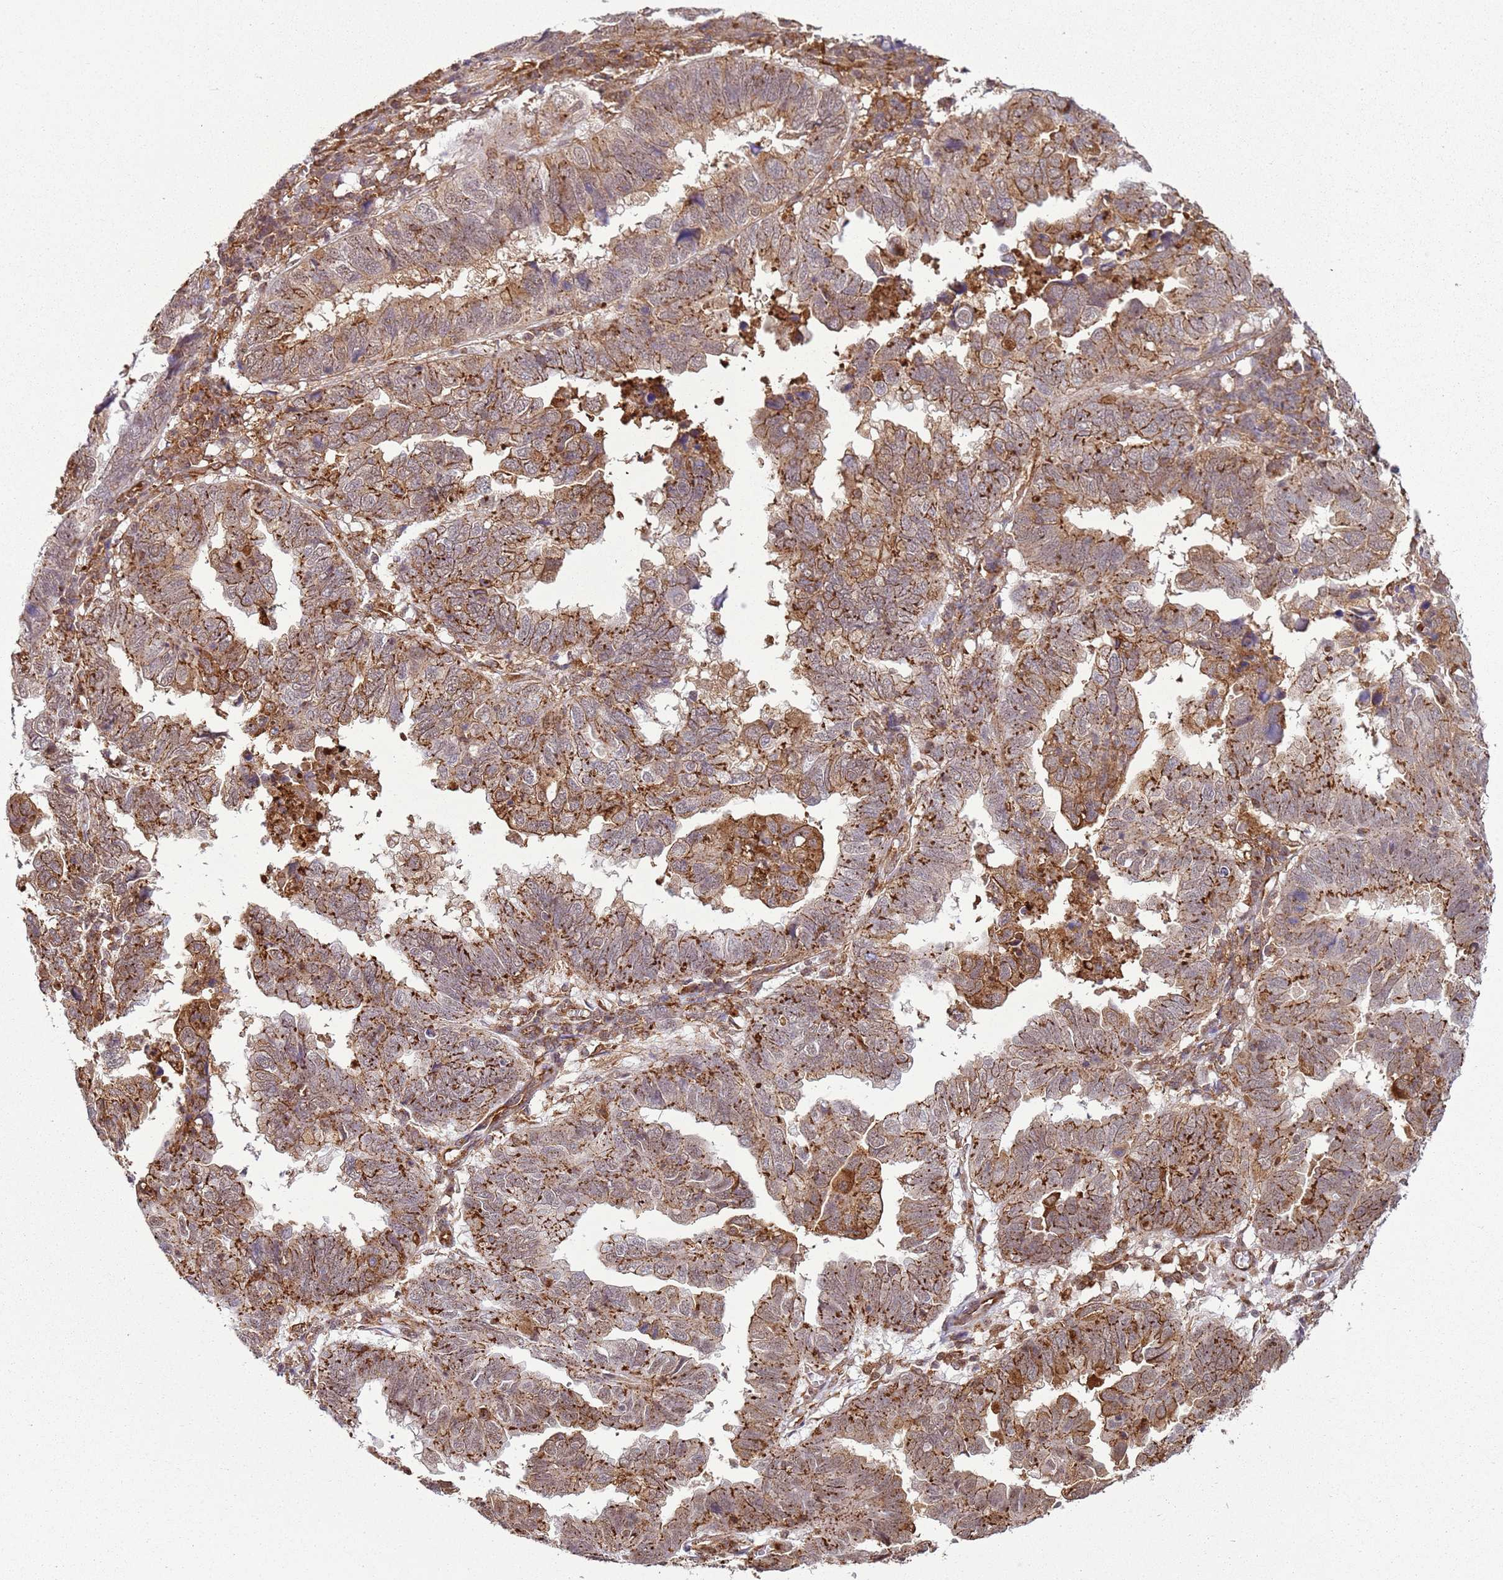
{"staining": {"intensity": "moderate", "quantity": ">75%", "location": "cytoplasmic/membranous"}, "tissue": "endometrial cancer", "cell_type": "Tumor cells", "image_type": "cancer", "snomed": [{"axis": "morphology", "description": "Adenocarcinoma, NOS"}, {"axis": "topography", "description": "Uterus"}], "caption": "This is an image of immunohistochemistry (IHC) staining of endometrial cancer (adenocarcinoma), which shows moderate staining in the cytoplasmic/membranous of tumor cells.", "gene": "GABRE", "patient": {"sex": "female", "age": 77}}